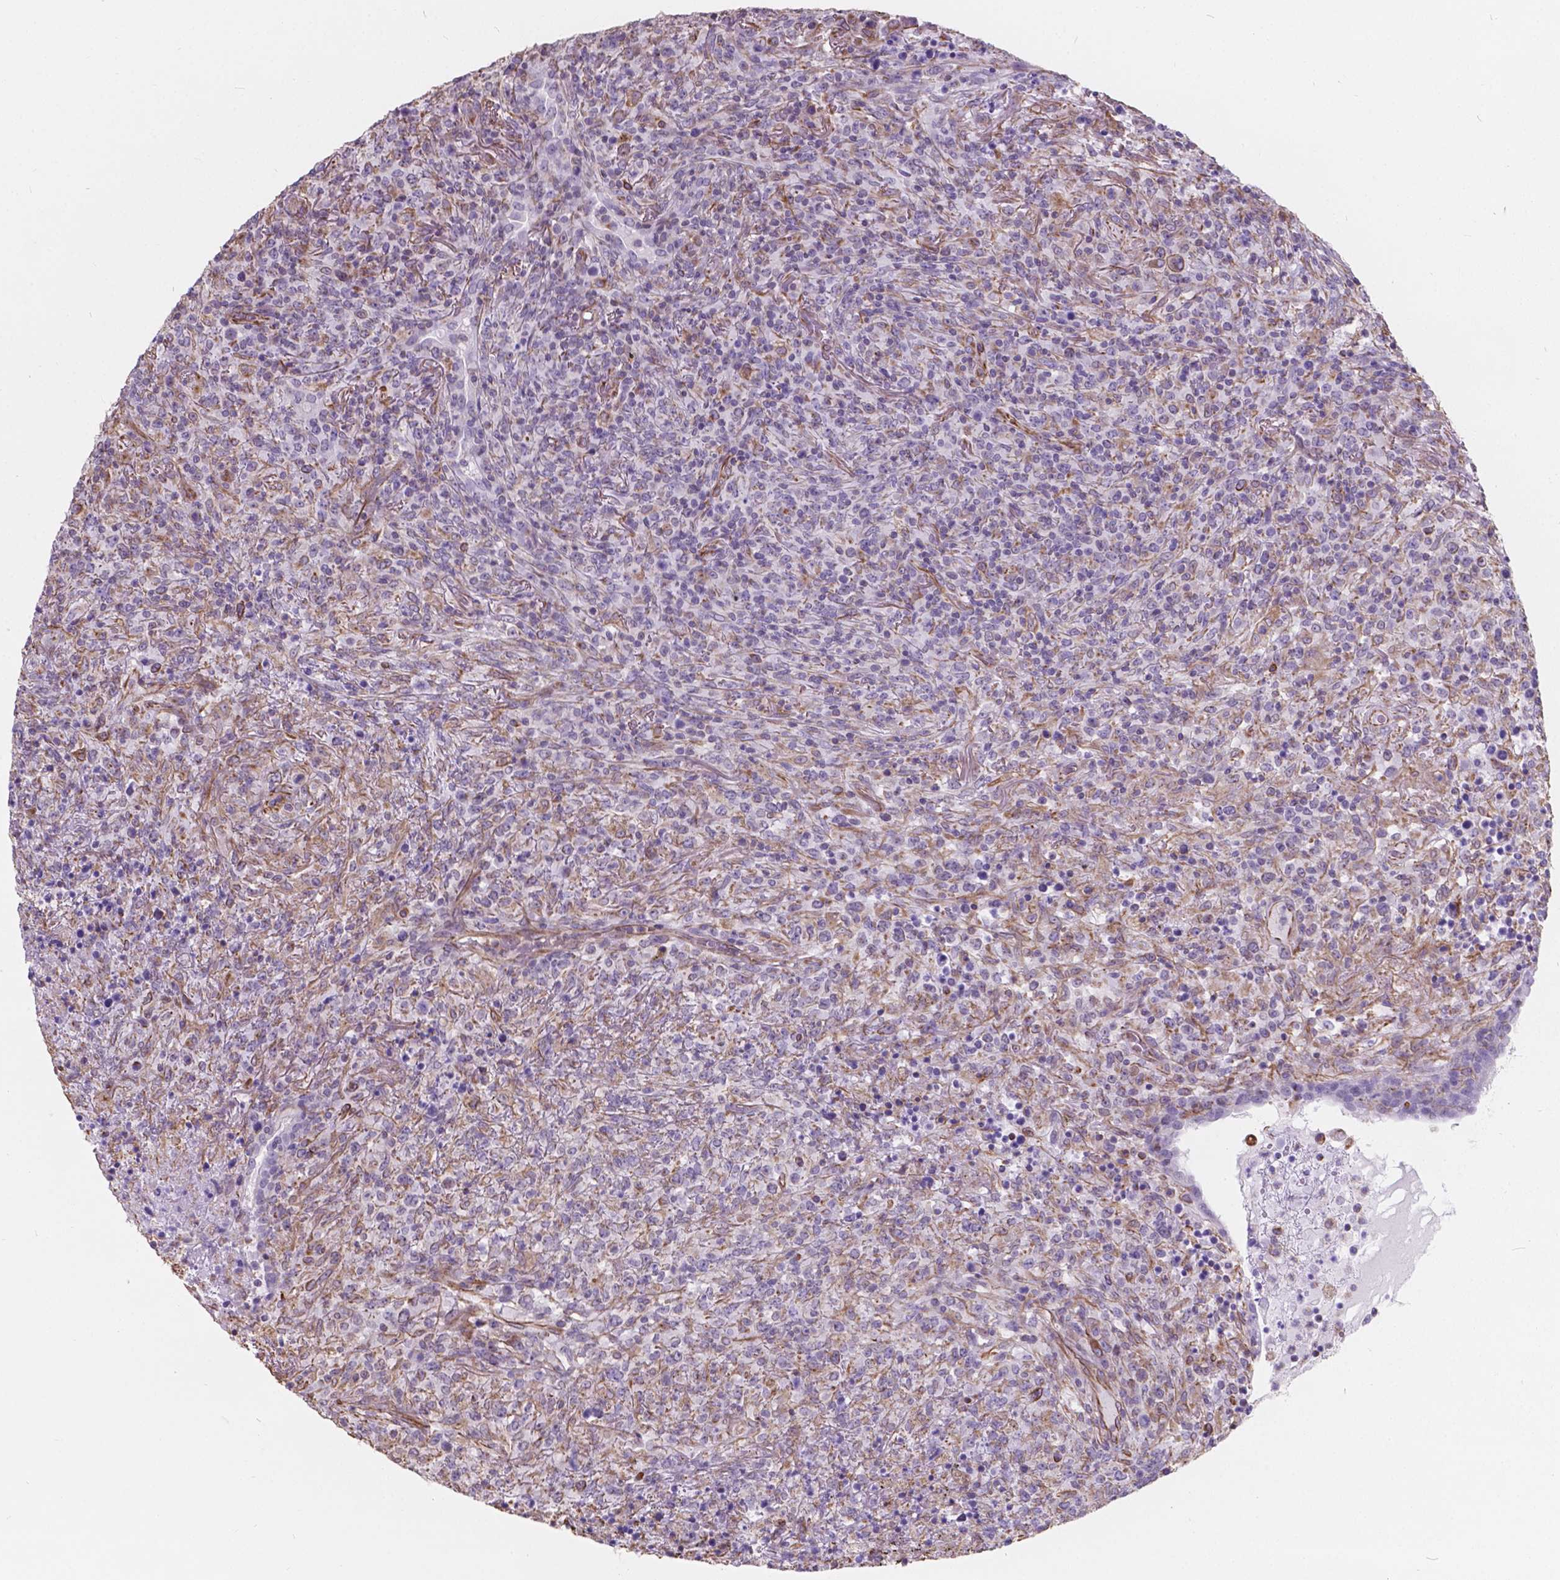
{"staining": {"intensity": "negative", "quantity": "none", "location": "none"}, "tissue": "lymphoma", "cell_type": "Tumor cells", "image_type": "cancer", "snomed": [{"axis": "morphology", "description": "Malignant lymphoma, non-Hodgkin's type, High grade"}, {"axis": "topography", "description": "Lung"}], "caption": "This is a photomicrograph of immunohistochemistry staining of high-grade malignant lymphoma, non-Hodgkin's type, which shows no expression in tumor cells.", "gene": "AMOT", "patient": {"sex": "male", "age": 79}}